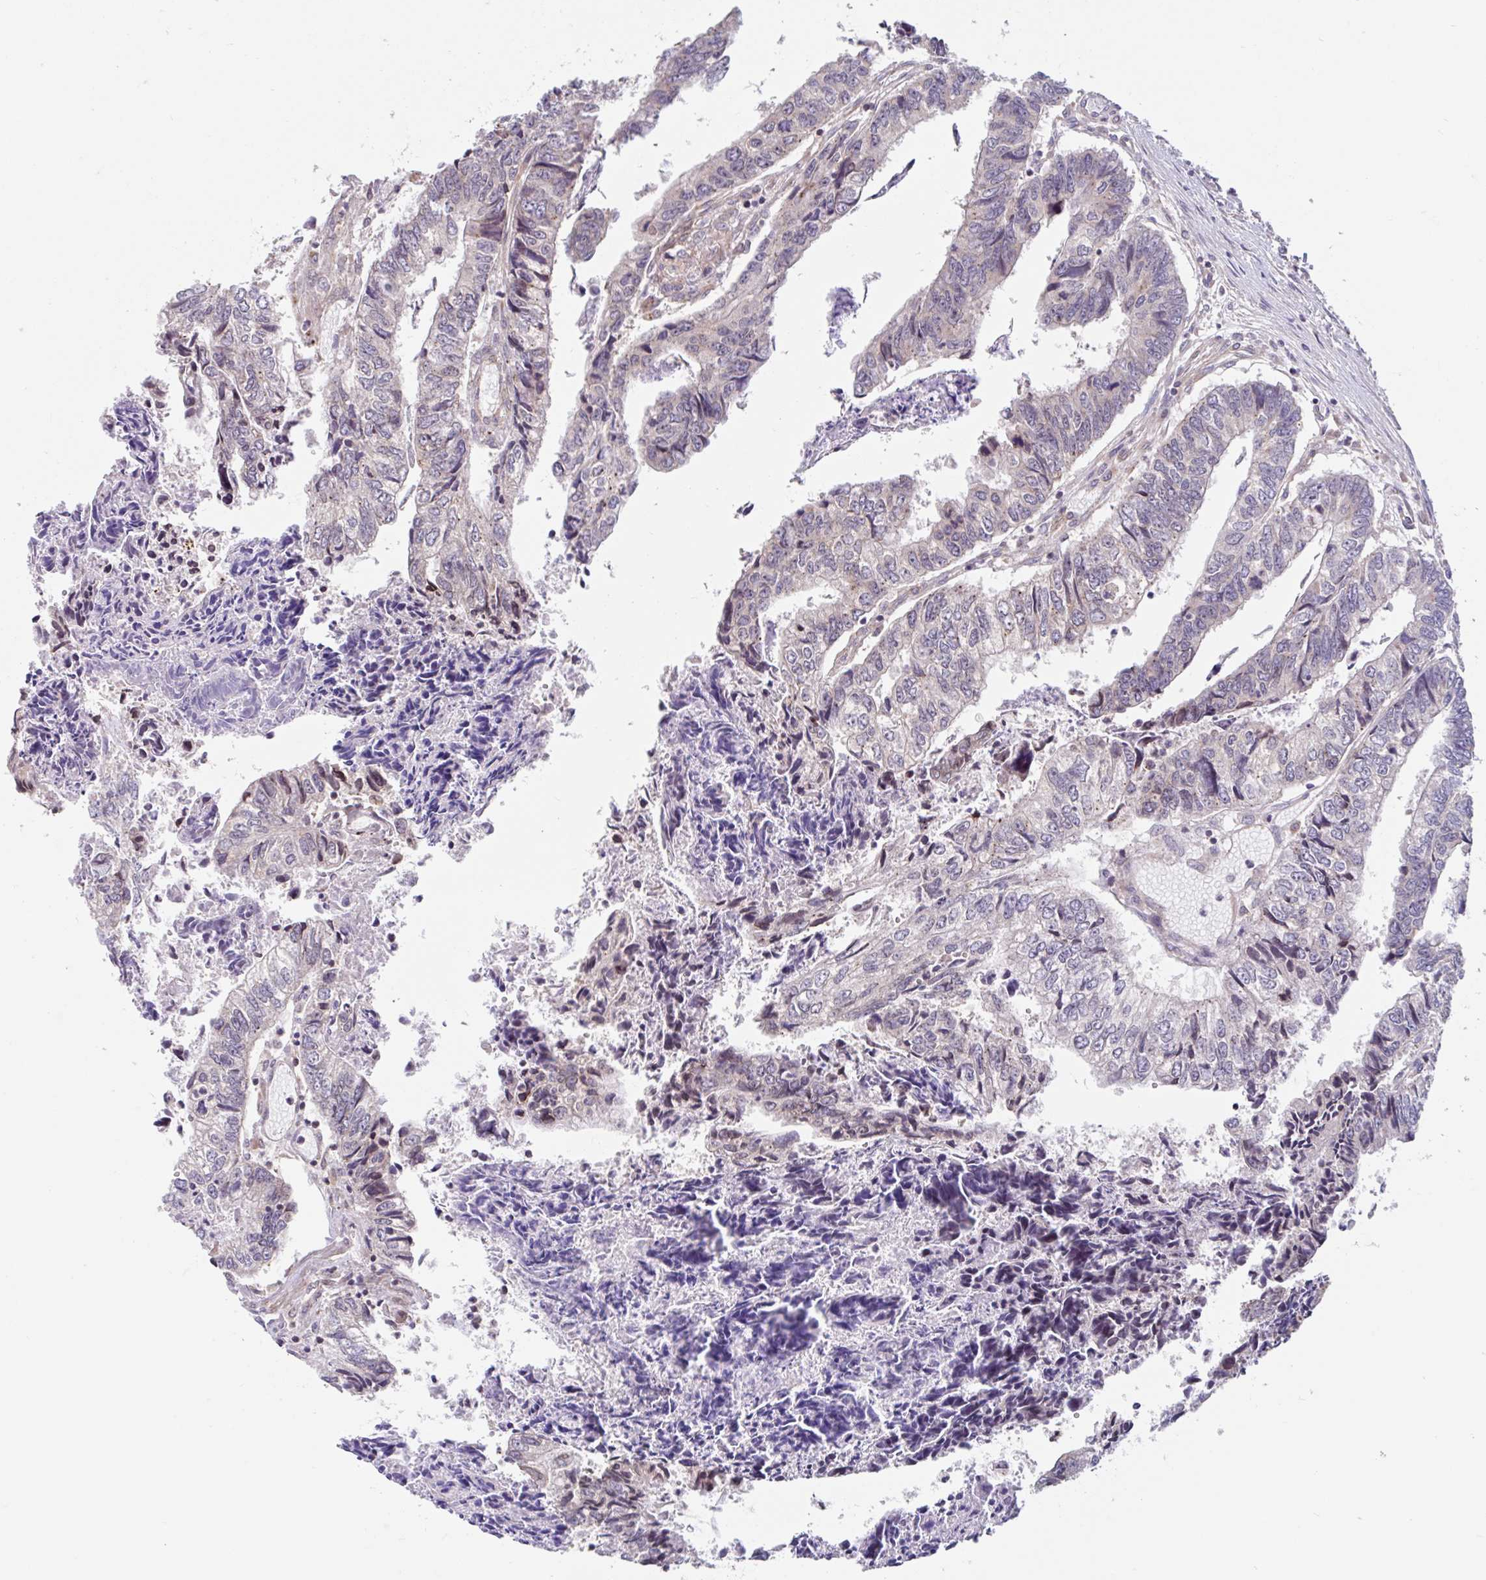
{"staining": {"intensity": "weak", "quantity": "<25%", "location": "cytoplasmic/membranous"}, "tissue": "colorectal cancer", "cell_type": "Tumor cells", "image_type": "cancer", "snomed": [{"axis": "morphology", "description": "Adenocarcinoma, NOS"}, {"axis": "topography", "description": "Colon"}], "caption": "This is a photomicrograph of IHC staining of adenocarcinoma (colorectal), which shows no positivity in tumor cells.", "gene": "NT5C1B", "patient": {"sex": "male", "age": 86}}